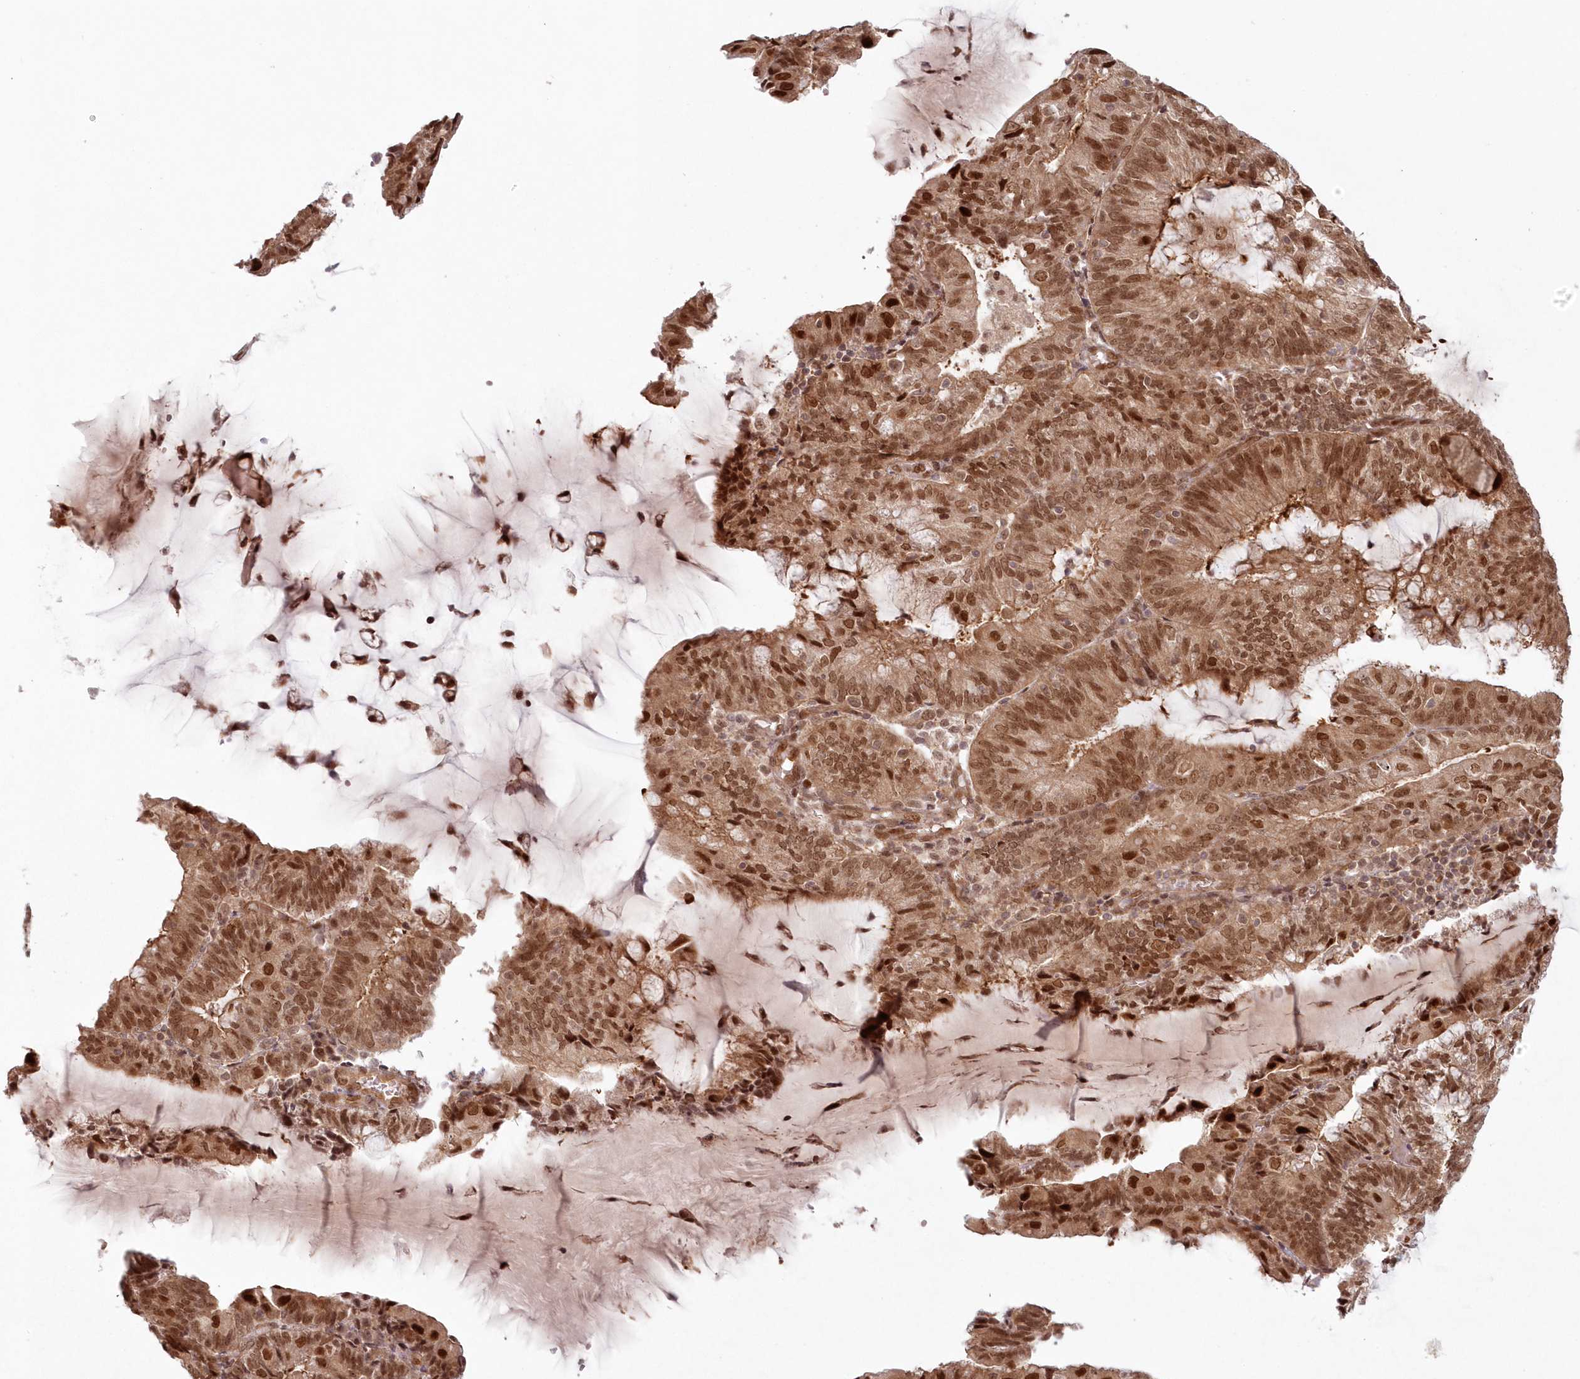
{"staining": {"intensity": "strong", "quantity": ">75%", "location": "cytoplasmic/membranous,nuclear"}, "tissue": "endometrial cancer", "cell_type": "Tumor cells", "image_type": "cancer", "snomed": [{"axis": "morphology", "description": "Adenocarcinoma, NOS"}, {"axis": "topography", "description": "Endometrium"}], "caption": "A brown stain highlights strong cytoplasmic/membranous and nuclear staining of a protein in endometrial cancer (adenocarcinoma) tumor cells. (DAB (3,3'-diaminobenzidine) IHC, brown staining for protein, blue staining for nuclei).", "gene": "TOGARAM2", "patient": {"sex": "female", "age": 81}}